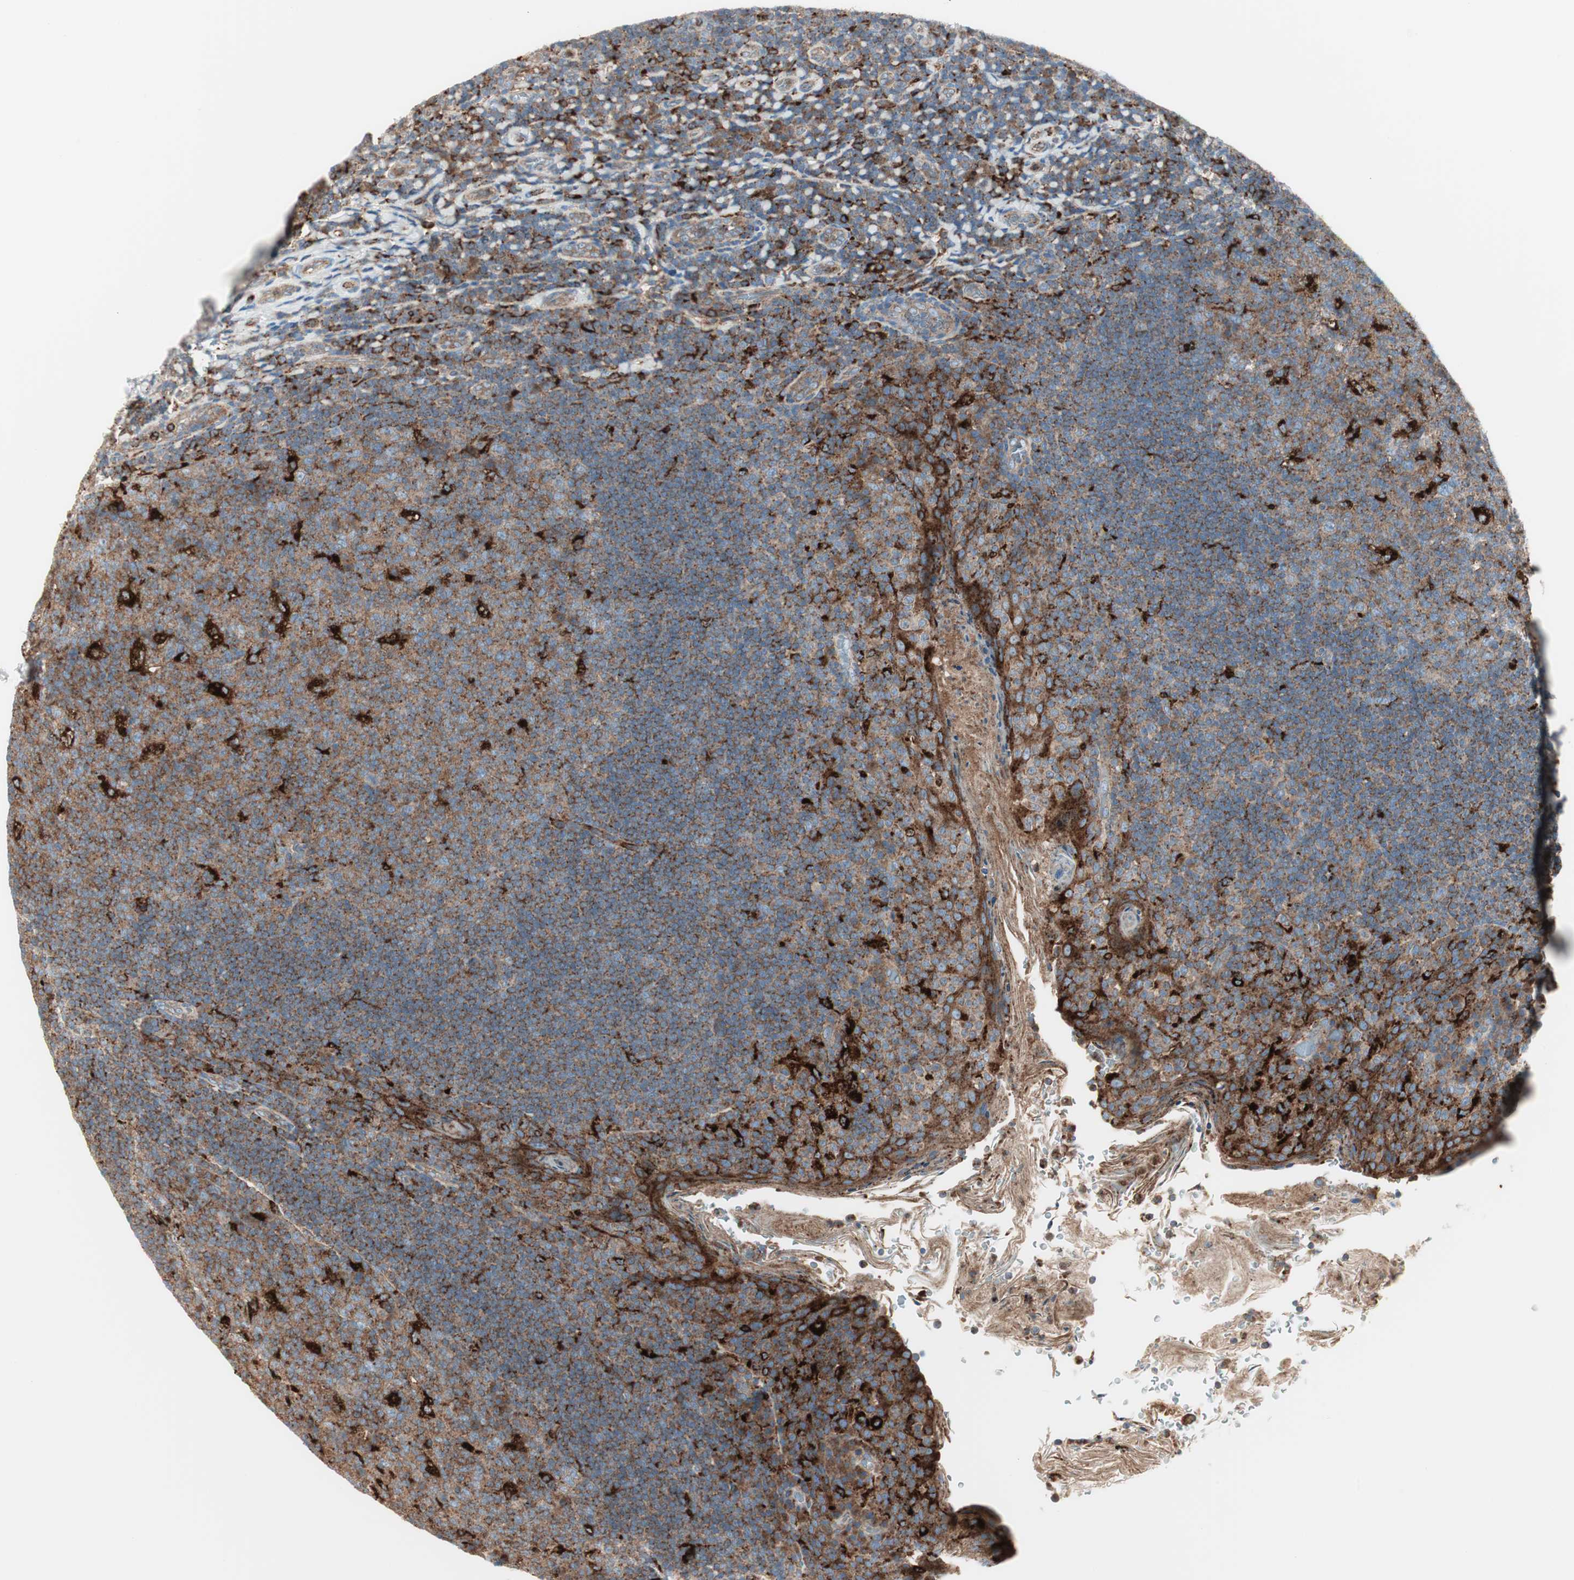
{"staining": {"intensity": "strong", "quantity": "<25%", "location": "cytoplasmic/membranous"}, "tissue": "tonsil", "cell_type": "Germinal center cells", "image_type": "normal", "snomed": [{"axis": "morphology", "description": "Normal tissue, NOS"}, {"axis": "topography", "description": "Tonsil"}], "caption": "Immunohistochemistry staining of normal tonsil, which shows medium levels of strong cytoplasmic/membranous staining in approximately <25% of germinal center cells indicating strong cytoplasmic/membranous protein expression. The staining was performed using DAB (3,3'-diaminobenzidine) (brown) for protein detection and nuclei were counterstained in hematoxylin (blue).", "gene": "ATP6V1G1", "patient": {"sex": "male", "age": 17}}